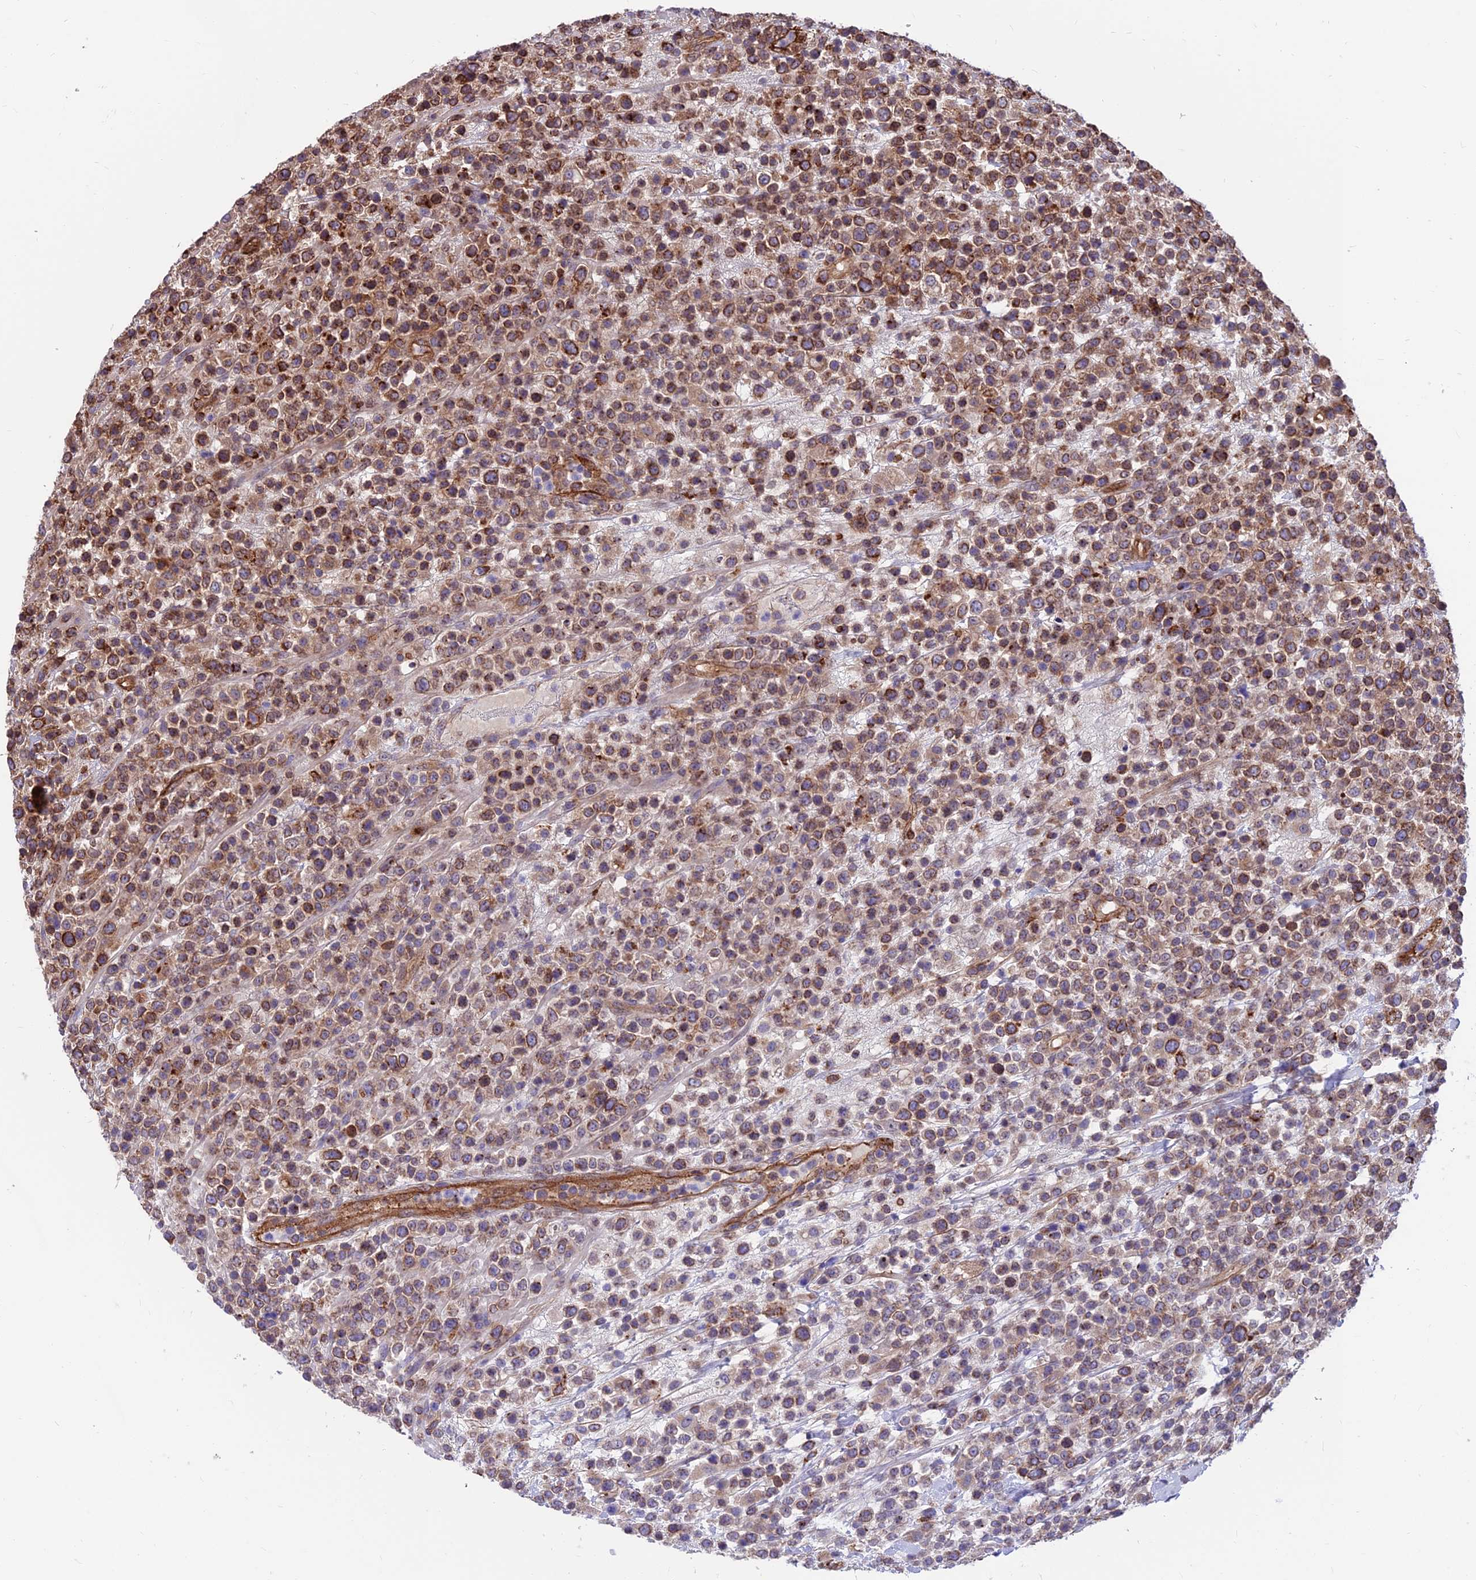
{"staining": {"intensity": "strong", "quantity": "25%-75%", "location": "cytoplasmic/membranous"}, "tissue": "lymphoma", "cell_type": "Tumor cells", "image_type": "cancer", "snomed": [{"axis": "morphology", "description": "Malignant lymphoma, non-Hodgkin's type, High grade"}, {"axis": "topography", "description": "Colon"}], "caption": "Lymphoma tissue reveals strong cytoplasmic/membranous staining in approximately 25%-75% of tumor cells", "gene": "RTN4RL1", "patient": {"sex": "female", "age": 53}}